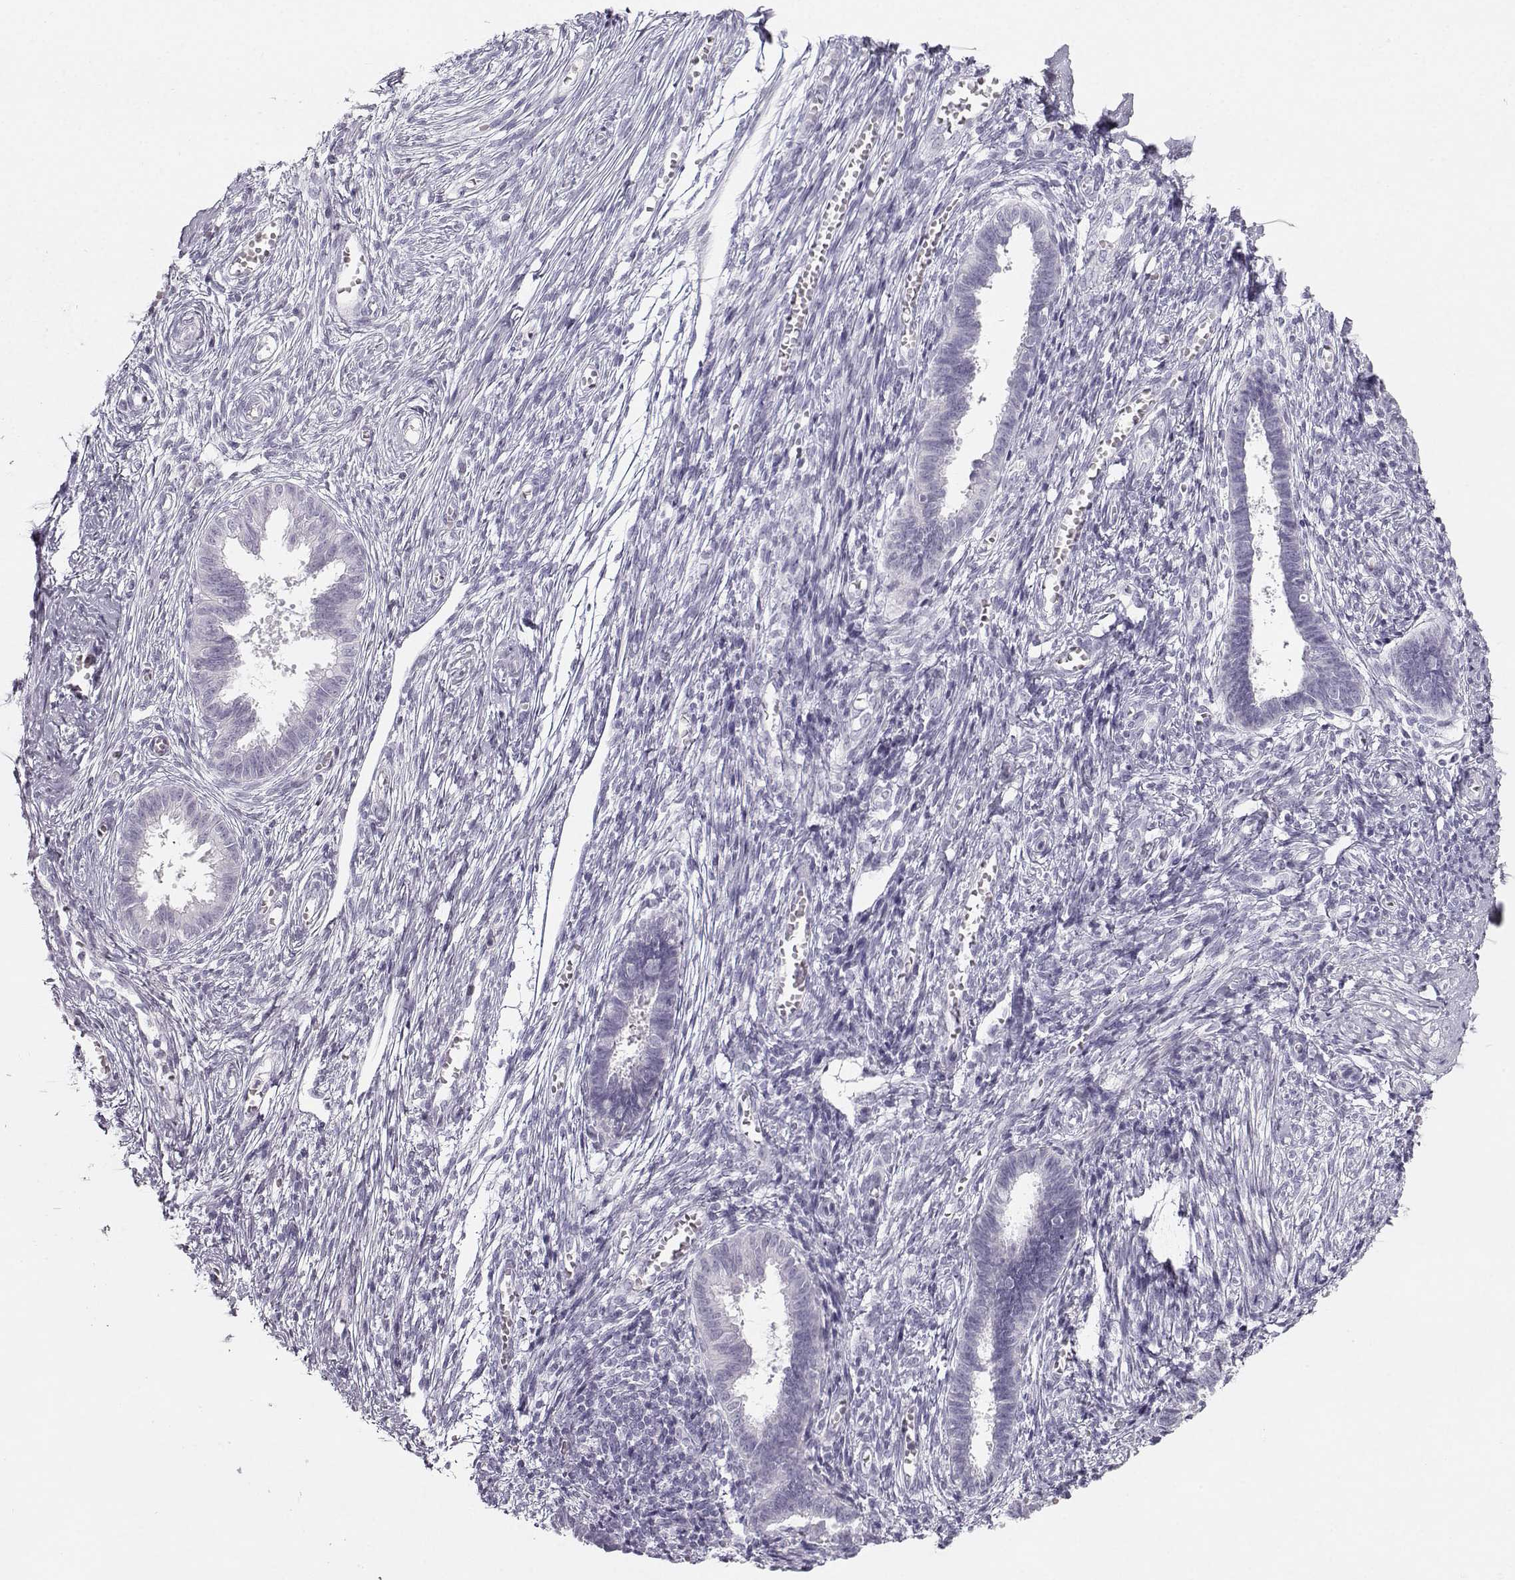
{"staining": {"intensity": "negative", "quantity": "none", "location": "none"}, "tissue": "endometrium", "cell_type": "Cells in endometrial stroma", "image_type": "normal", "snomed": [{"axis": "morphology", "description": "Normal tissue, NOS"}, {"axis": "topography", "description": "Cervix"}, {"axis": "topography", "description": "Endometrium"}], "caption": "The image exhibits no staining of cells in endometrial stroma in normal endometrium. Brightfield microscopy of immunohistochemistry stained with DAB (3,3'-diaminobenzidine) (brown) and hematoxylin (blue), captured at high magnification.", "gene": "CASR", "patient": {"sex": "female", "age": 37}}